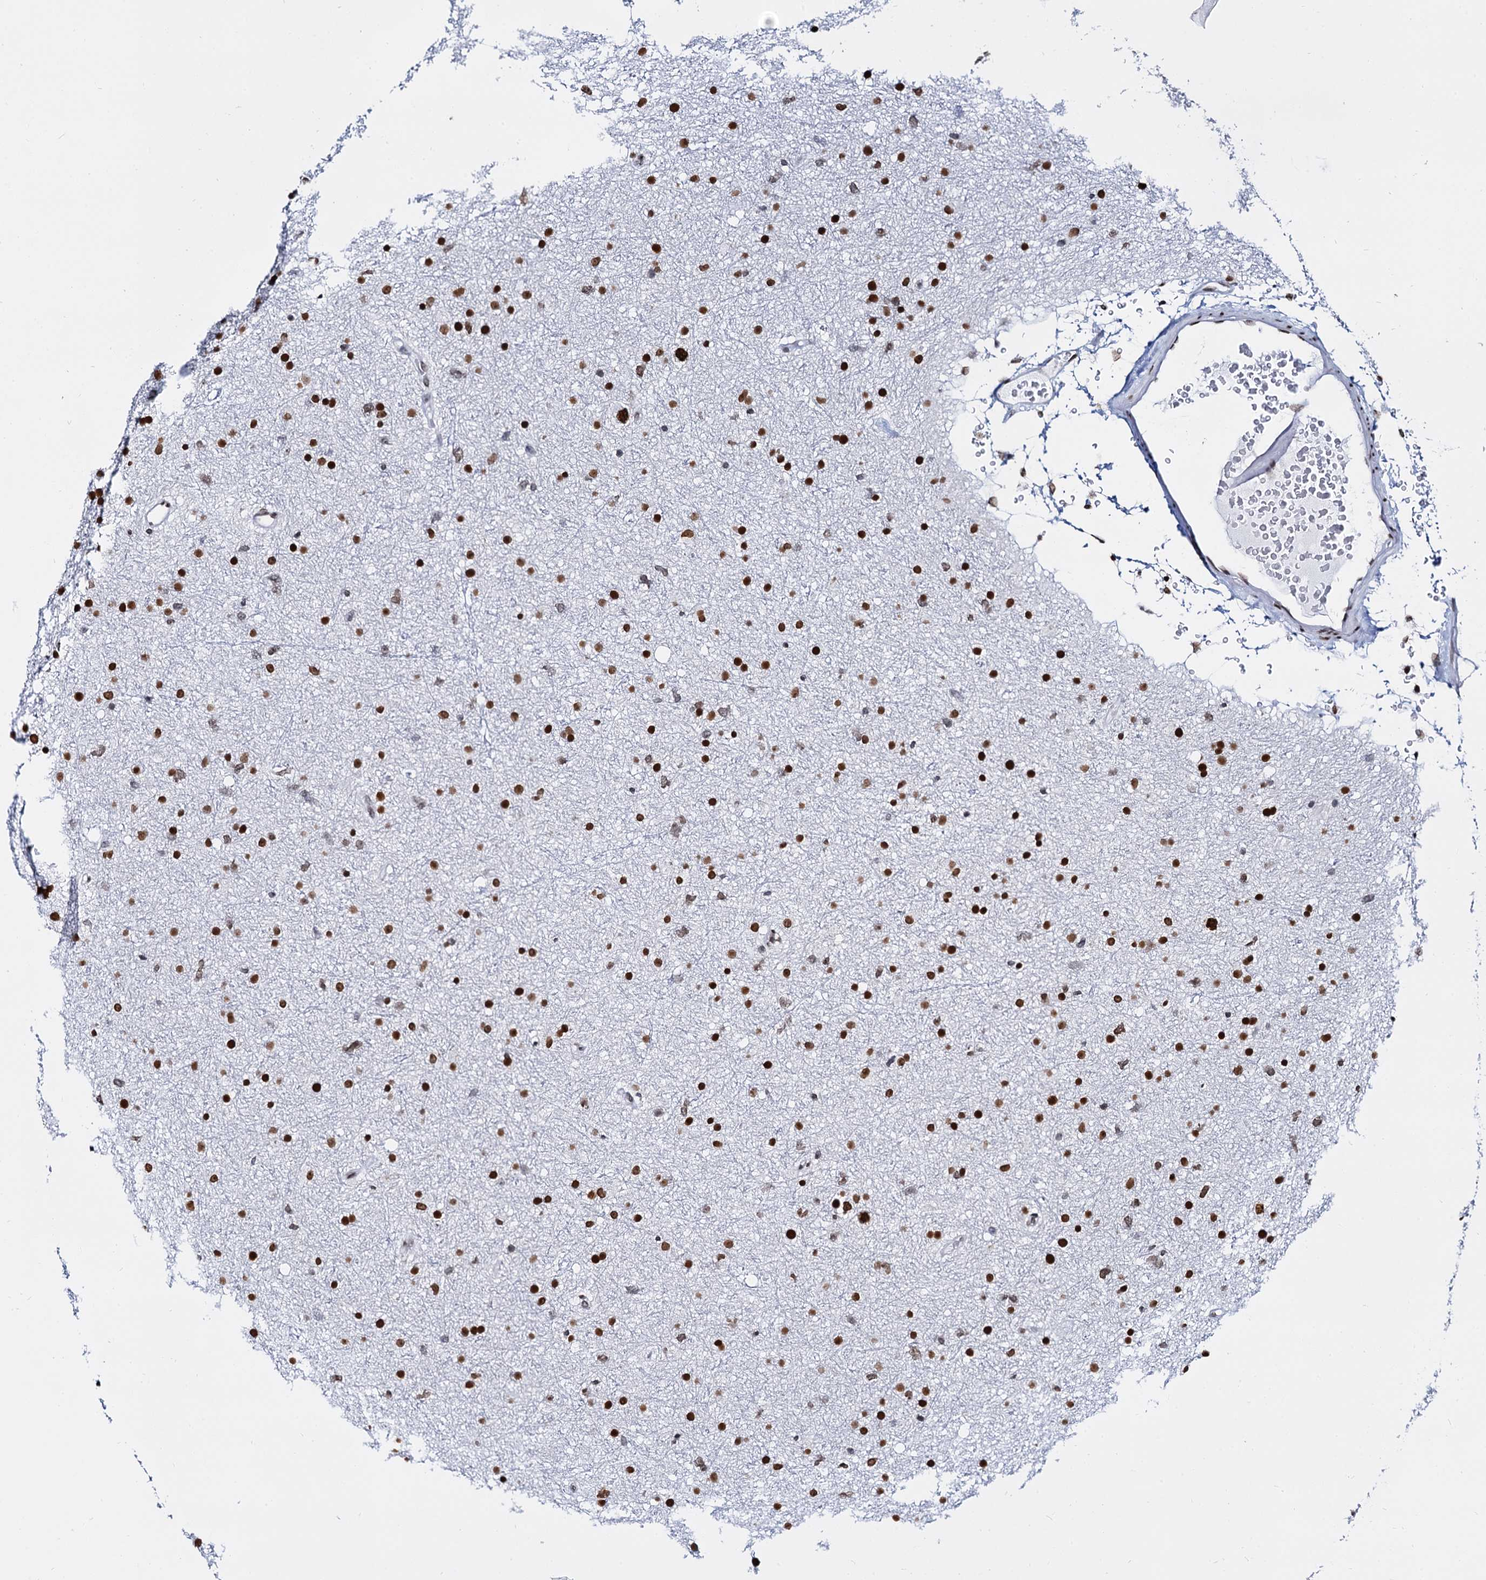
{"staining": {"intensity": "strong", "quantity": ">75%", "location": "nuclear"}, "tissue": "glioma", "cell_type": "Tumor cells", "image_type": "cancer", "snomed": [{"axis": "morphology", "description": "Glioma, malignant, Low grade"}, {"axis": "topography", "description": "Cerebral cortex"}], "caption": "Immunohistochemical staining of human malignant glioma (low-grade) exhibits strong nuclear protein staining in about >75% of tumor cells.", "gene": "CMAS", "patient": {"sex": "female", "age": 39}}